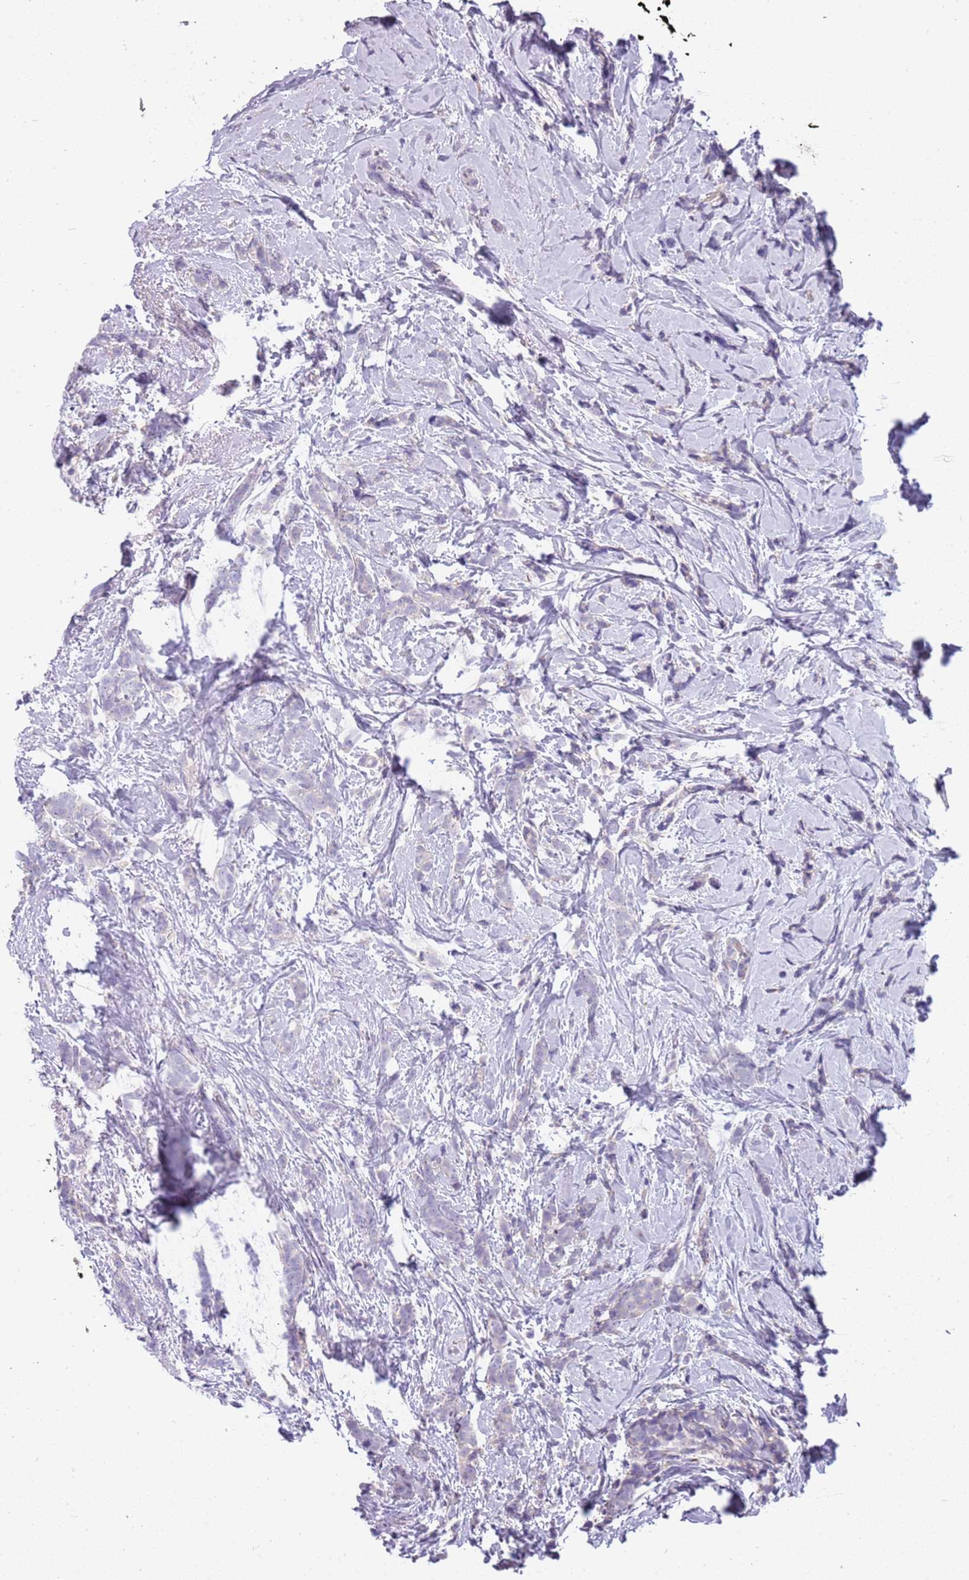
{"staining": {"intensity": "negative", "quantity": "none", "location": "none"}, "tissue": "breast cancer", "cell_type": "Tumor cells", "image_type": "cancer", "snomed": [{"axis": "morphology", "description": "Lobular carcinoma"}, {"axis": "topography", "description": "Breast"}], "caption": "An IHC photomicrograph of breast cancer (lobular carcinoma) is shown. There is no staining in tumor cells of breast cancer (lobular carcinoma).", "gene": "RHCG", "patient": {"sex": "female", "age": 58}}